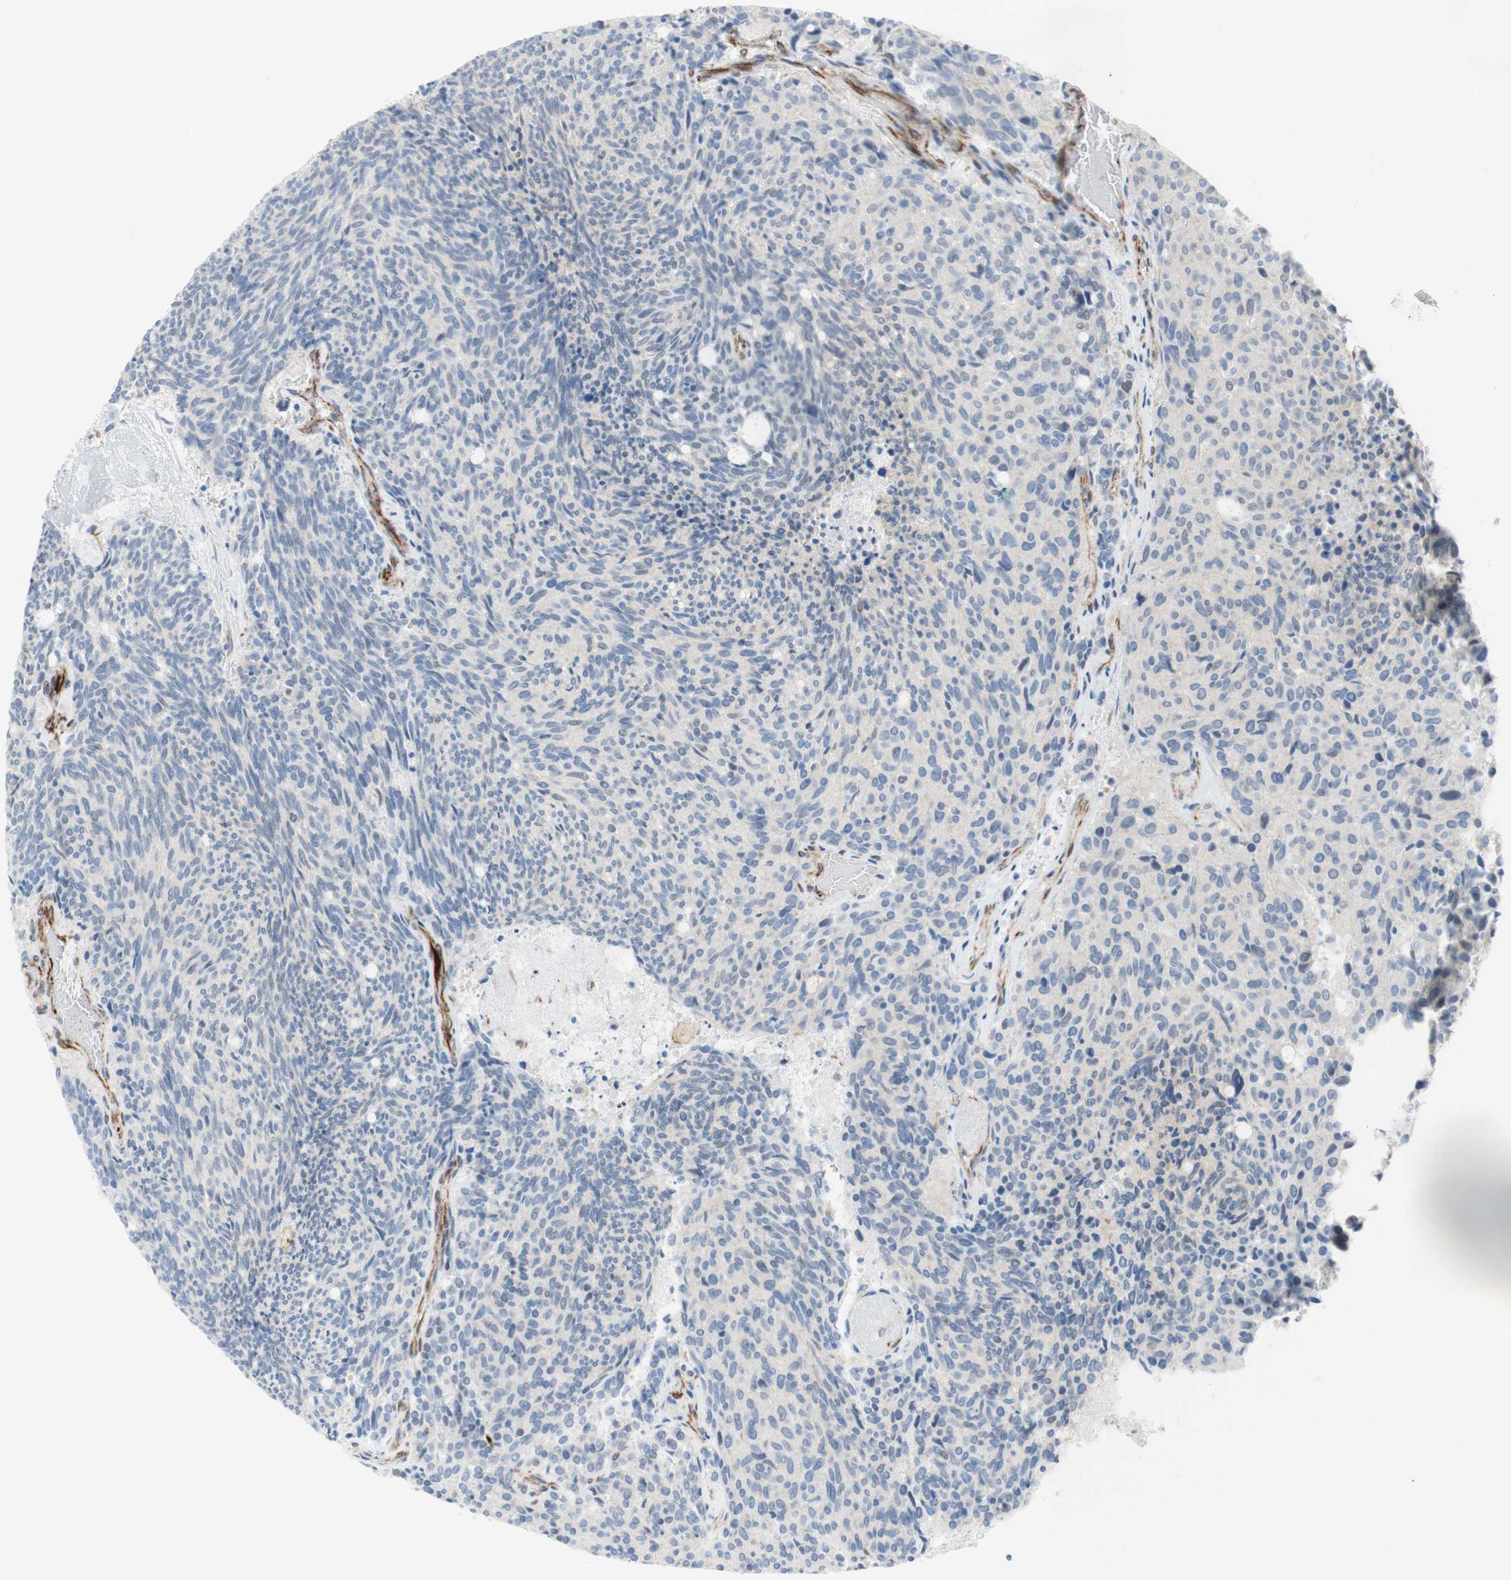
{"staining": {"intensity": "negative", "quantity": "none", "location": "none"}, "tissue": "carcinoid", "cell_type": "Tumor cells", "image_type": "cancer", "snomed": [{"axis": "morphology", "description": "Carcinoid, malignant, NOS"}, {"axis": "topography", "description": "Pancreas"}], "caption": "The photomicrograph shows no significant expression in tumor cells of carcinoid.", "gene": "POU2AF1", "patient": {"sex": "female", "age": 54}}